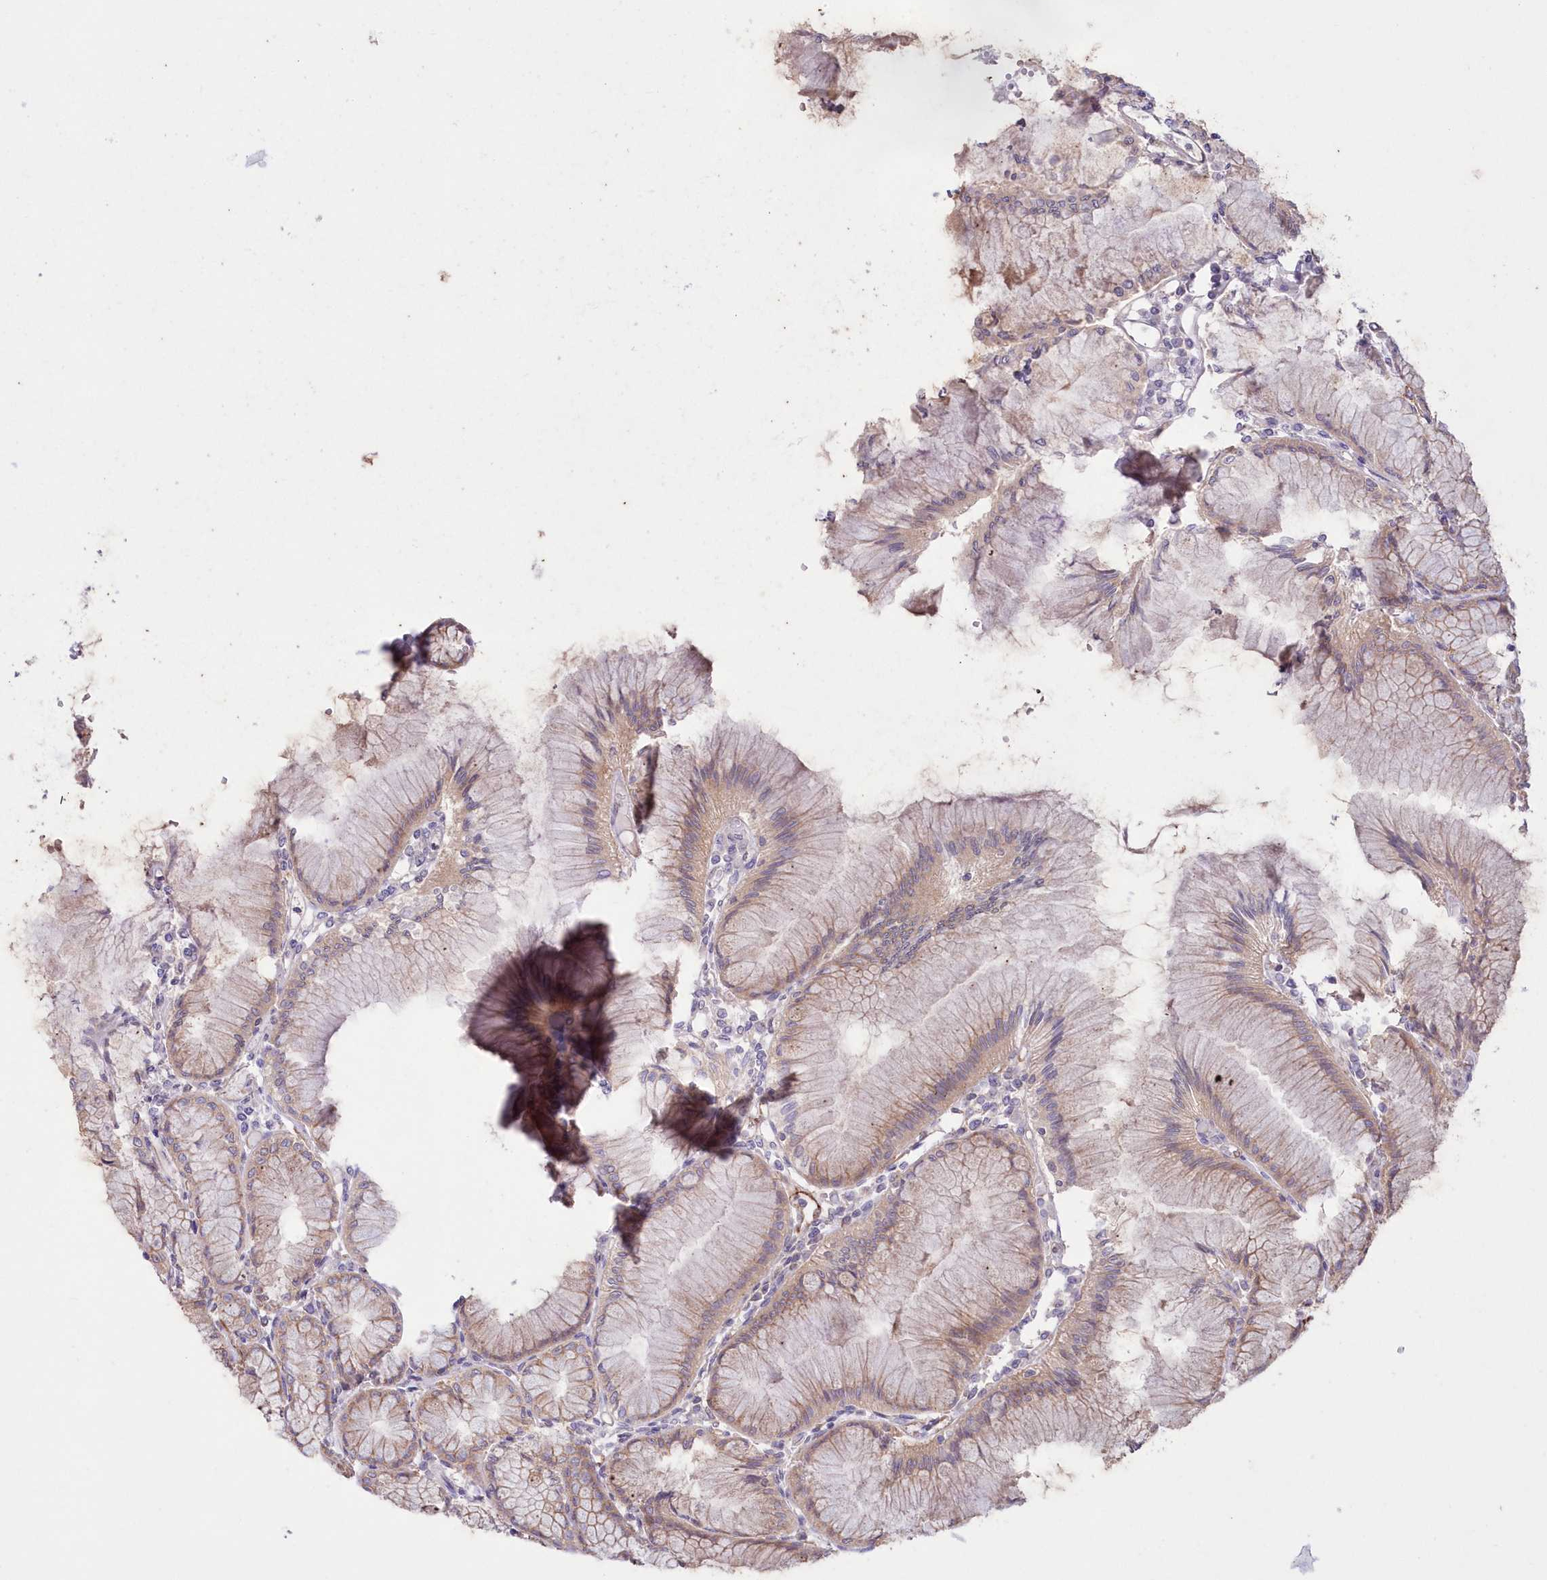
{"staining": {"intensity": "strong", "quantity": "<25%", "location": "cytoplasmic/membranous"}, "tissue": "stomach", "cell_type": "Glandular cells", "image_type": "normal", "snomed": [{"axis": "morphology", "description": "Normal tissue, NOS"}, {"axis": "topography", "description": "Stomach"}], "caption": "This photomicrograph exhibits normal stomach stained with IHC to label a protein in brown. The cytoplasmic/membranous of glandular cells show strong positivity for the protein. Nuclei are counter-stained blue.", "gene": "RAB11FIP5", "patient": {"sex": "female", "age": 57}}